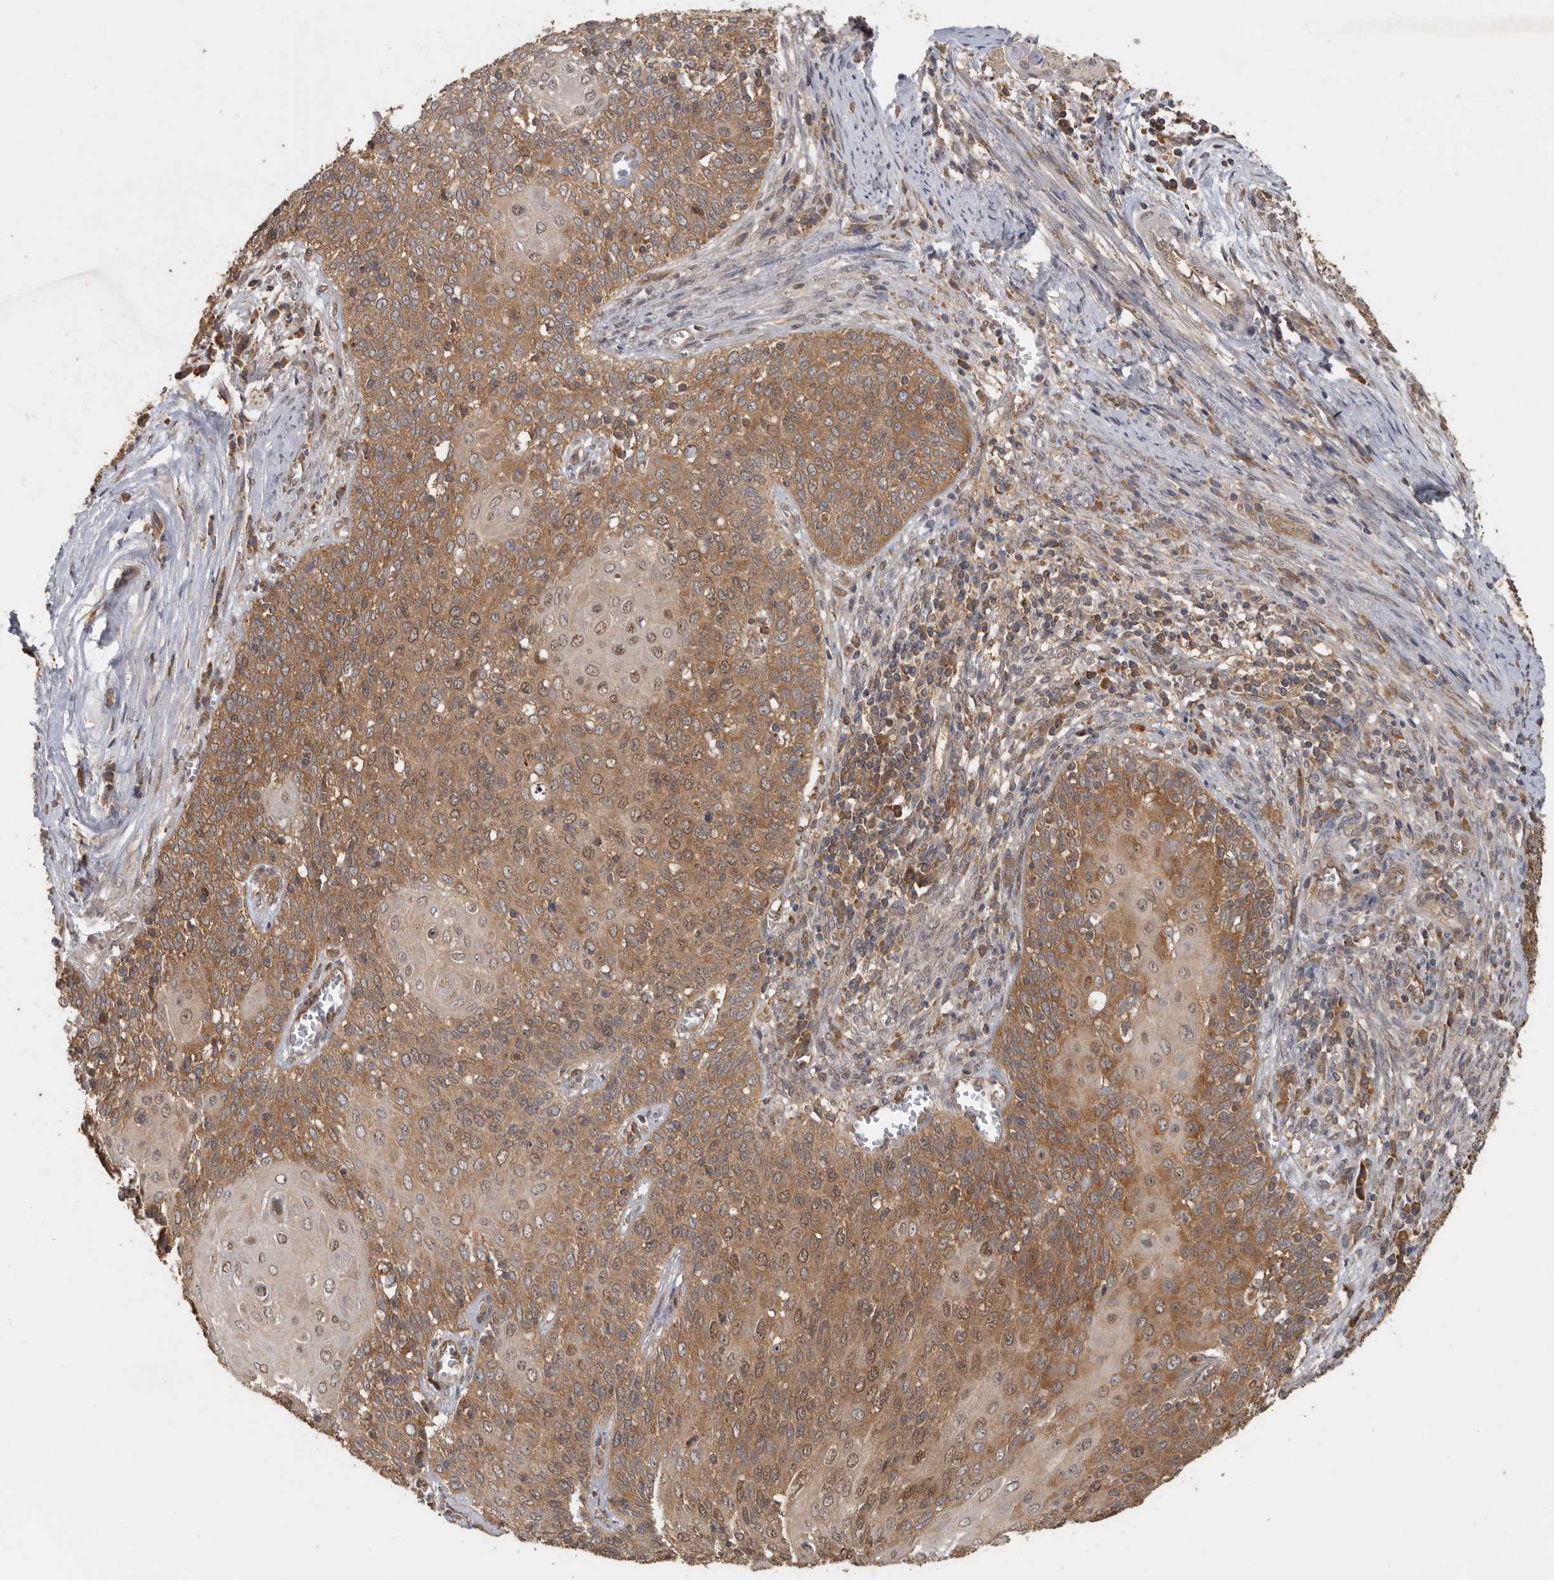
{"staining": {"intensity": "moderate", "quantity": ">75%", "location": "cytoplasmic/membranous,nuclear"}, "tissue": "cervical cancer", "cell_type": "Tumor cells", "image_type": "cancer", "snomed": [{"axis": "morphology", "description": "Squamous cell carcinoma, NOS"}, {"axis": "topography", "description": "Cervix"}], "caption": "Protein staining of cervical cancer tissue reveals moderate cytoplasmic/membranous and nuclear positivity in approximately >75% of tumor cells.", "gene": "CCT8", "patient": {"sex": "female", "age": 39}}